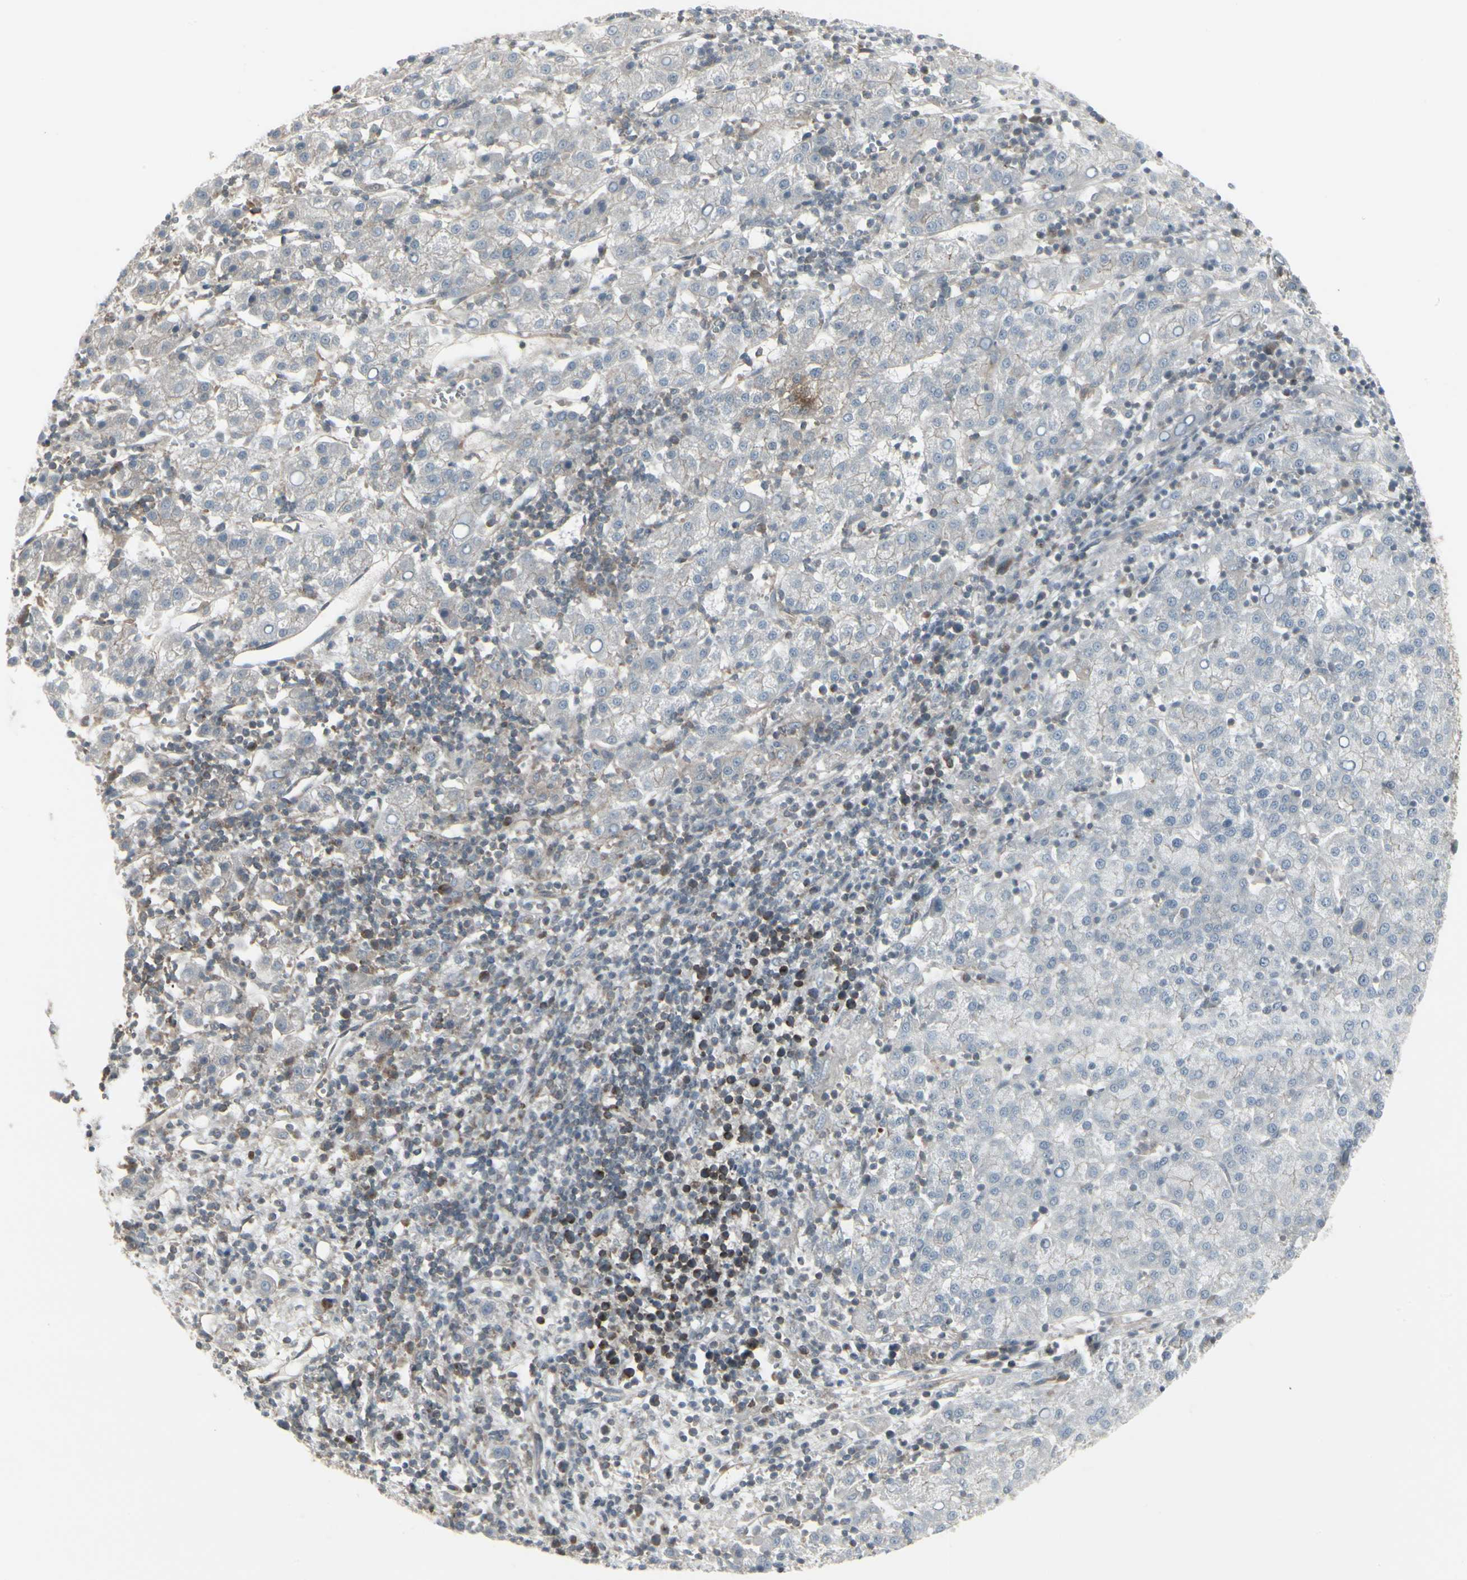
{"staining": {"intensity": "weak", "quantity": ">75%", "location": "cytoplasmic/membranous"}, "tissue": "liver cancer", "cell_type": "Tumor cells", "image_type": "cancer", "snomed": [{"axis": "morphology", "description": "Carcinoma, Hepatocellular, NOS"}, {"axis": "topography", "description": "Liver"}], "caption": "This image reveals IHC staining of liver hepatocellular carcinoma, with low weak cytoplasmic/membranous expression in approximately >75% of tumor cells.", "gene": "EPS15", "patient": {"sex": "female", "age": 58}}